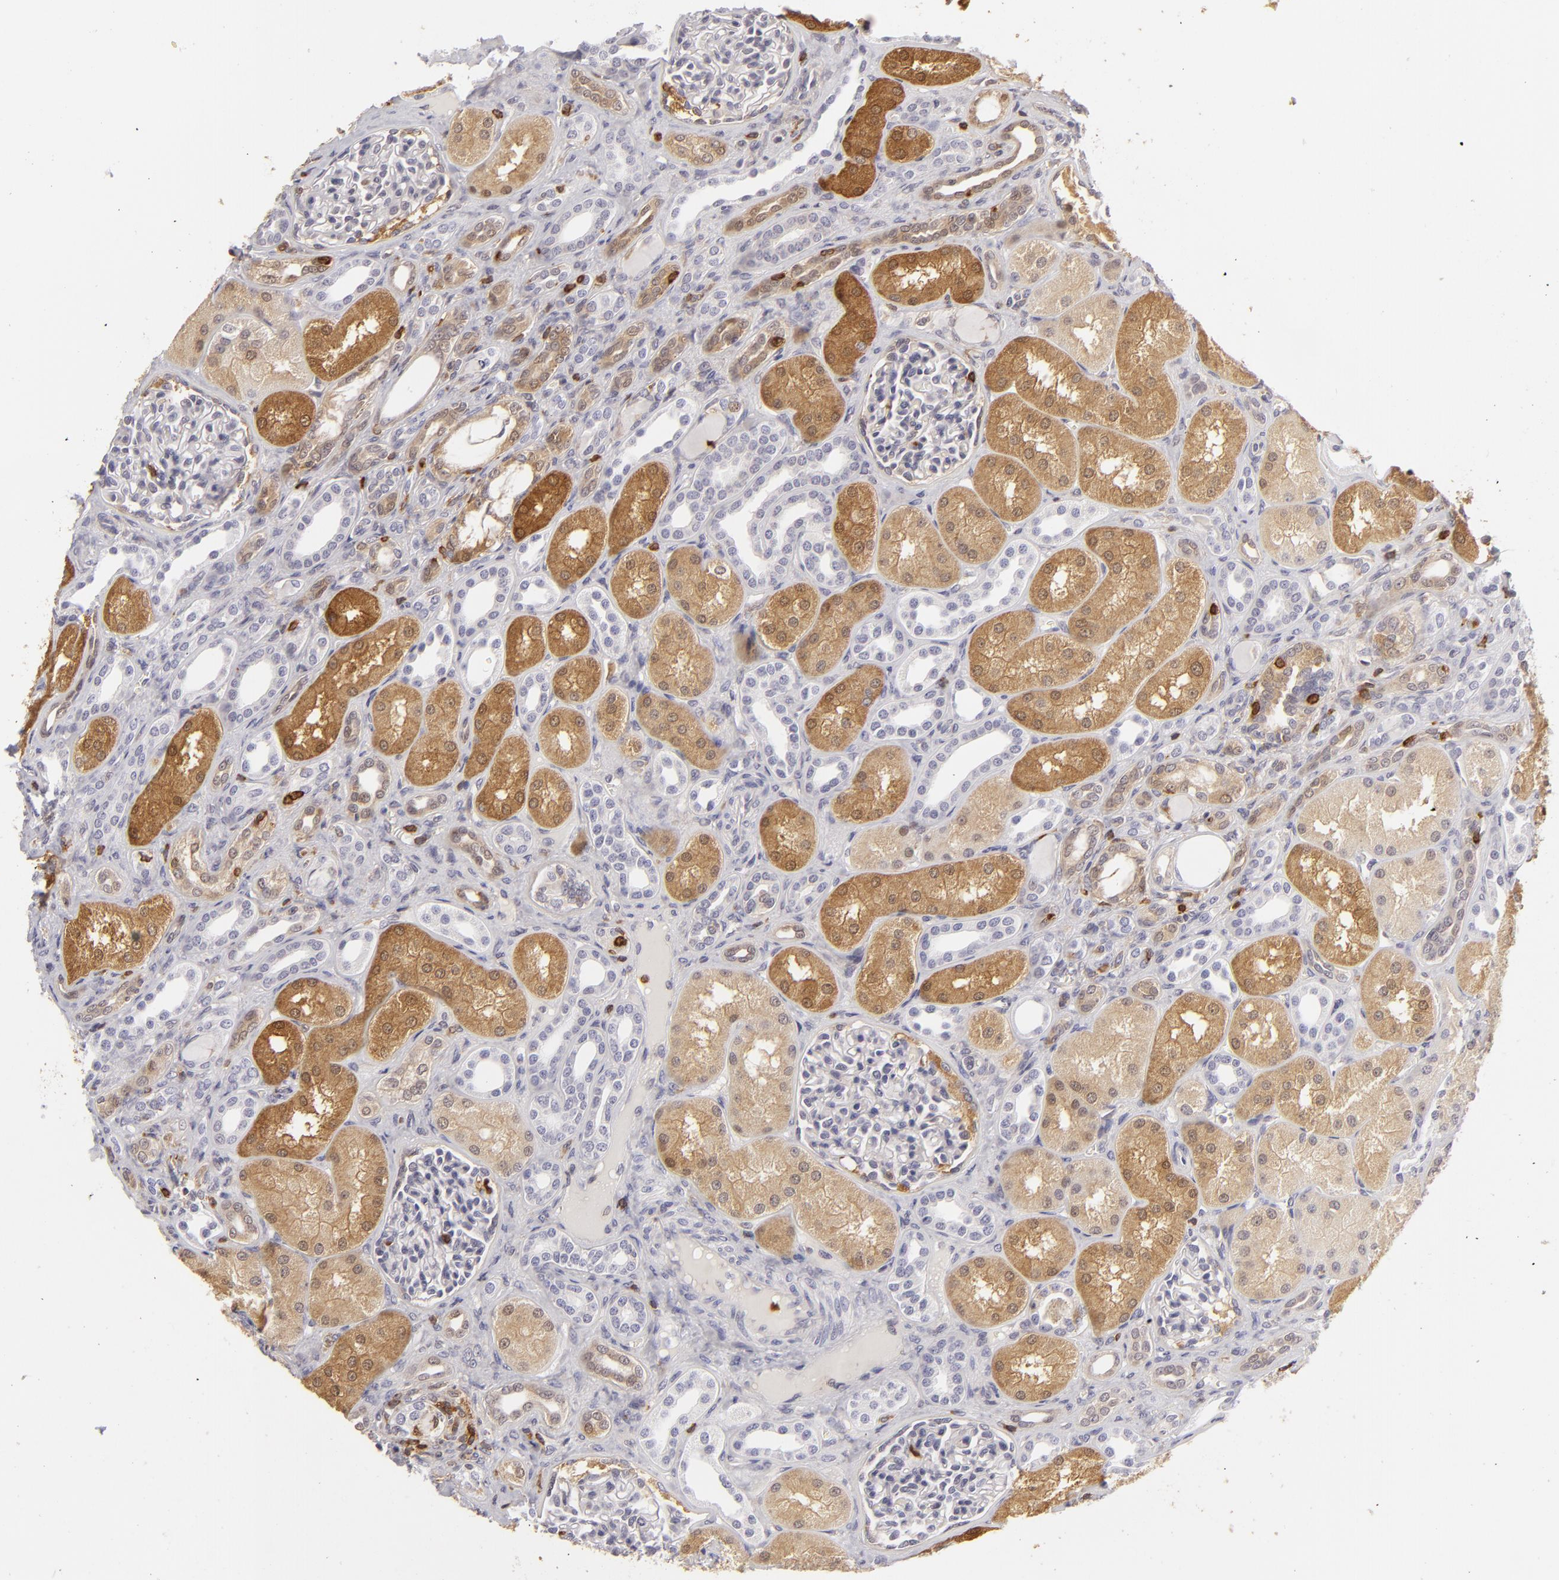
{"staining": {"intensity": "moderate", "quantity": "<25%", "location": "cytoplasmic/membranous"}, "tissue": "kidney", "cell_type": "Cells in glomeruli", "image_type": "normal", "snomed": [{"axis": "morphology", "description": "Normal tissue, NOS"}, {"axis": "topography", "description": "Kidney"}], "caption": "This photomicrograph reveals immunohistochemistry (IHC) staining of normal kidney, with low moderate cytoplasmic/membranous staining in about <25% of cells in glomeruli.", "gene": "APOBEC3G", "patient": {"sex": "male", "age": 7}}